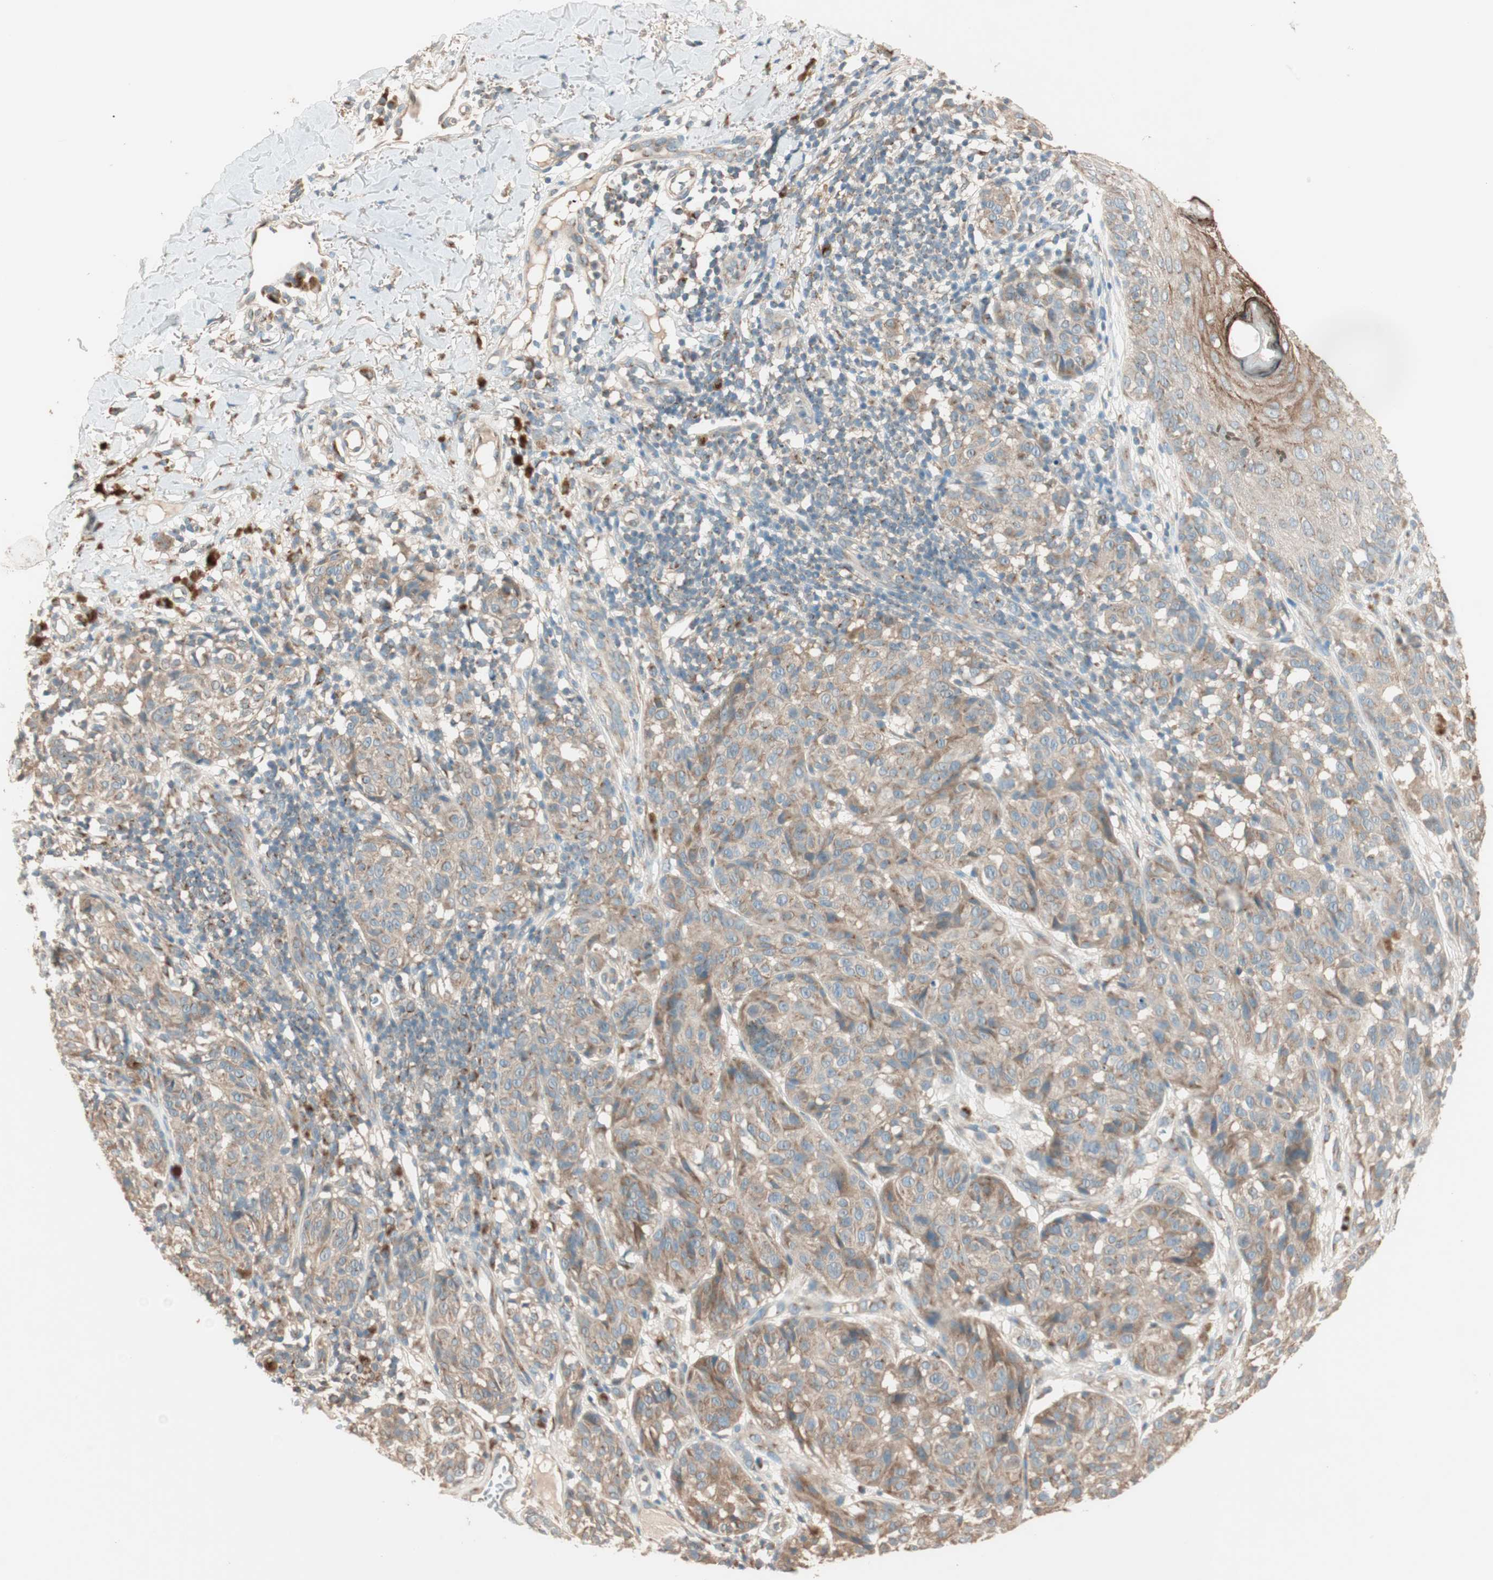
{"staining": {"intensity": "moderate", "quantity": ">75%", "location": "cytoplasmic/membranous"}, "tissue": "melanoma", "cell_type": "Tumor cells", "image_type": "cancer", "snomed": [{"axis": "morphology", "description": "Malignant melanoma, NOS"}, {"axis": "topography", "description": "Skin"}], "caption": "This photomicrograph displays melanoma stained with IHC to label a protein in brown. The cytoplasmic/membranous of tumor cells show moderate positivity for the protein. Nuclei are counter-stained blue.", "gene": "SEC16A", "patient": {"sex": "female", "age": 46}}